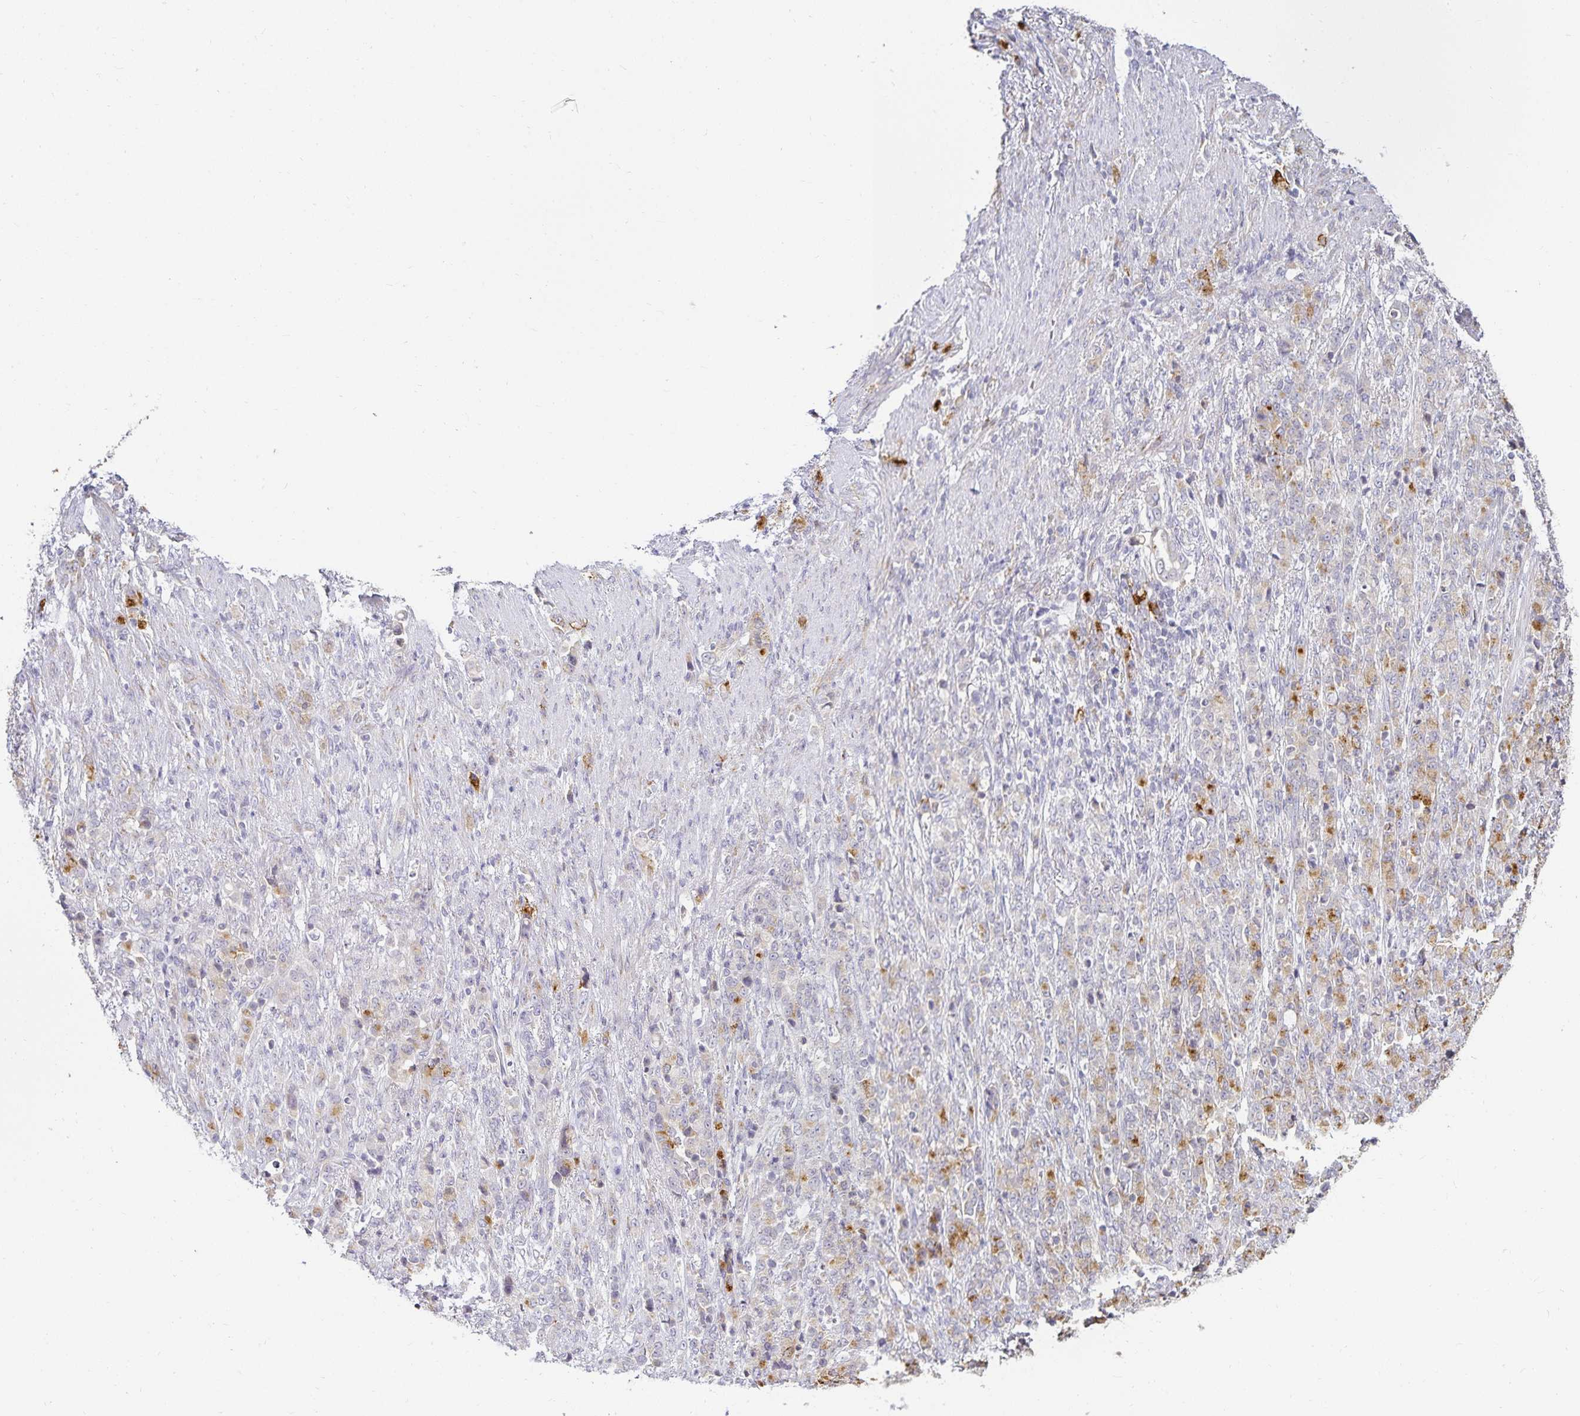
{"staining": {"intensity": "moderate", "quantity": "<25%", "location": "cytoplasmic/membranous"}, "tissue": "stomach cancer", "cell_type": "Tumor cells", "image_type": "cancer", "snomed": [{"axis": "morphology", "description": "Adenocarcinoma, NOS"}, {"axis": "topography", "description": "Stomach"}], "caption": "Protein analysis of stomach cancer tissue reveals moderate cytoplasmic/membranous expression in about <25% of tumor cells.", "gene": "GP2", "patient": {"sex": "female", "age": 79}}